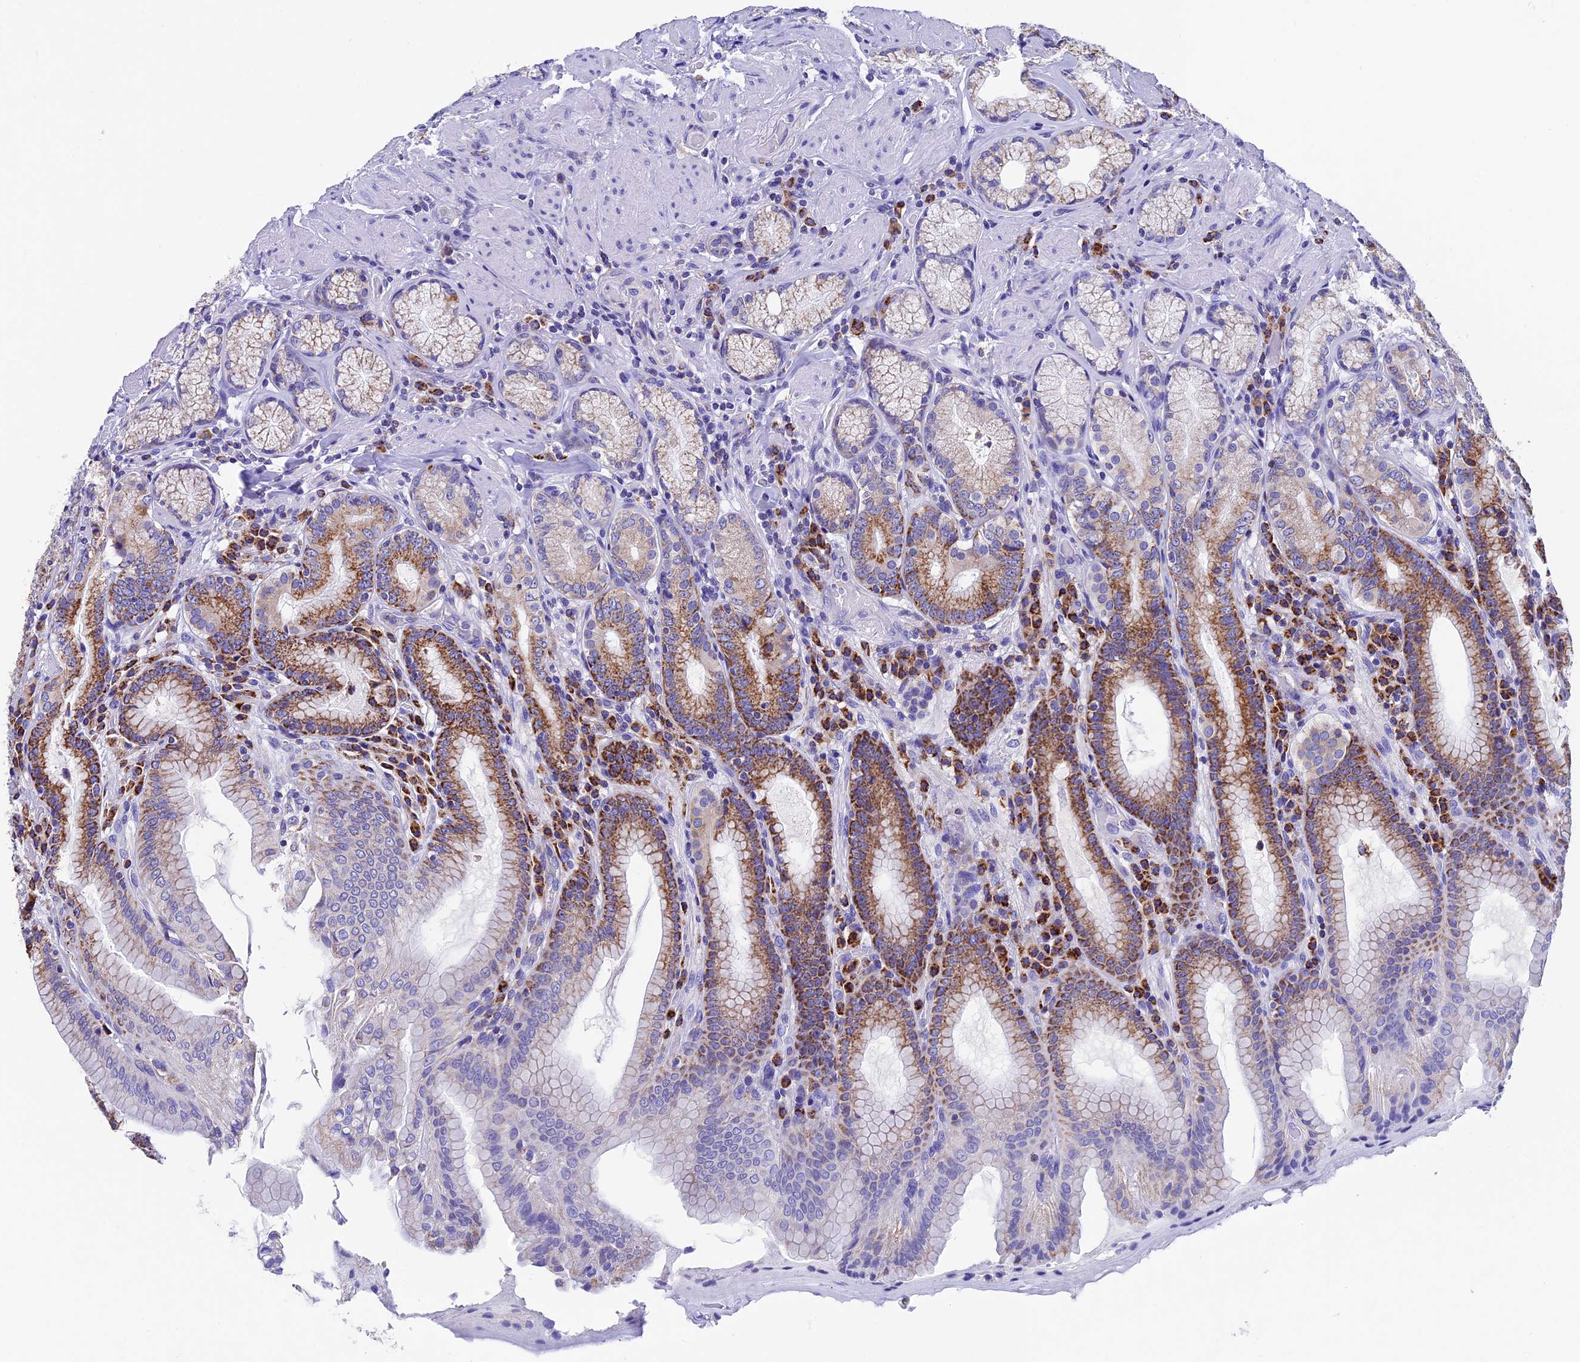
{"staining": {"intensity": "moderate", "quantity": "25%-75%", "location": "cytoplasmic/membranous"}, "tissue": "stomach", "cell_type": "Glandular cells", "image_type": "normal", "snomed": [{"axis": "morphology", "description": "Normal tissue, NOS"}, {"axis": "topography", "description": "Stomach, upper"}, {"axis": "topography", "description": "Stomach, lower"}], "caption": "An immunohistochemistry (IHC) image of normal tissue is shown. Protein staining in brown highlights moderate cytoplasmic/membranous positivity in stomach within glandular cells.", "gene": "SLC8B1", "patient": {"sex": "female", "age": 76}}